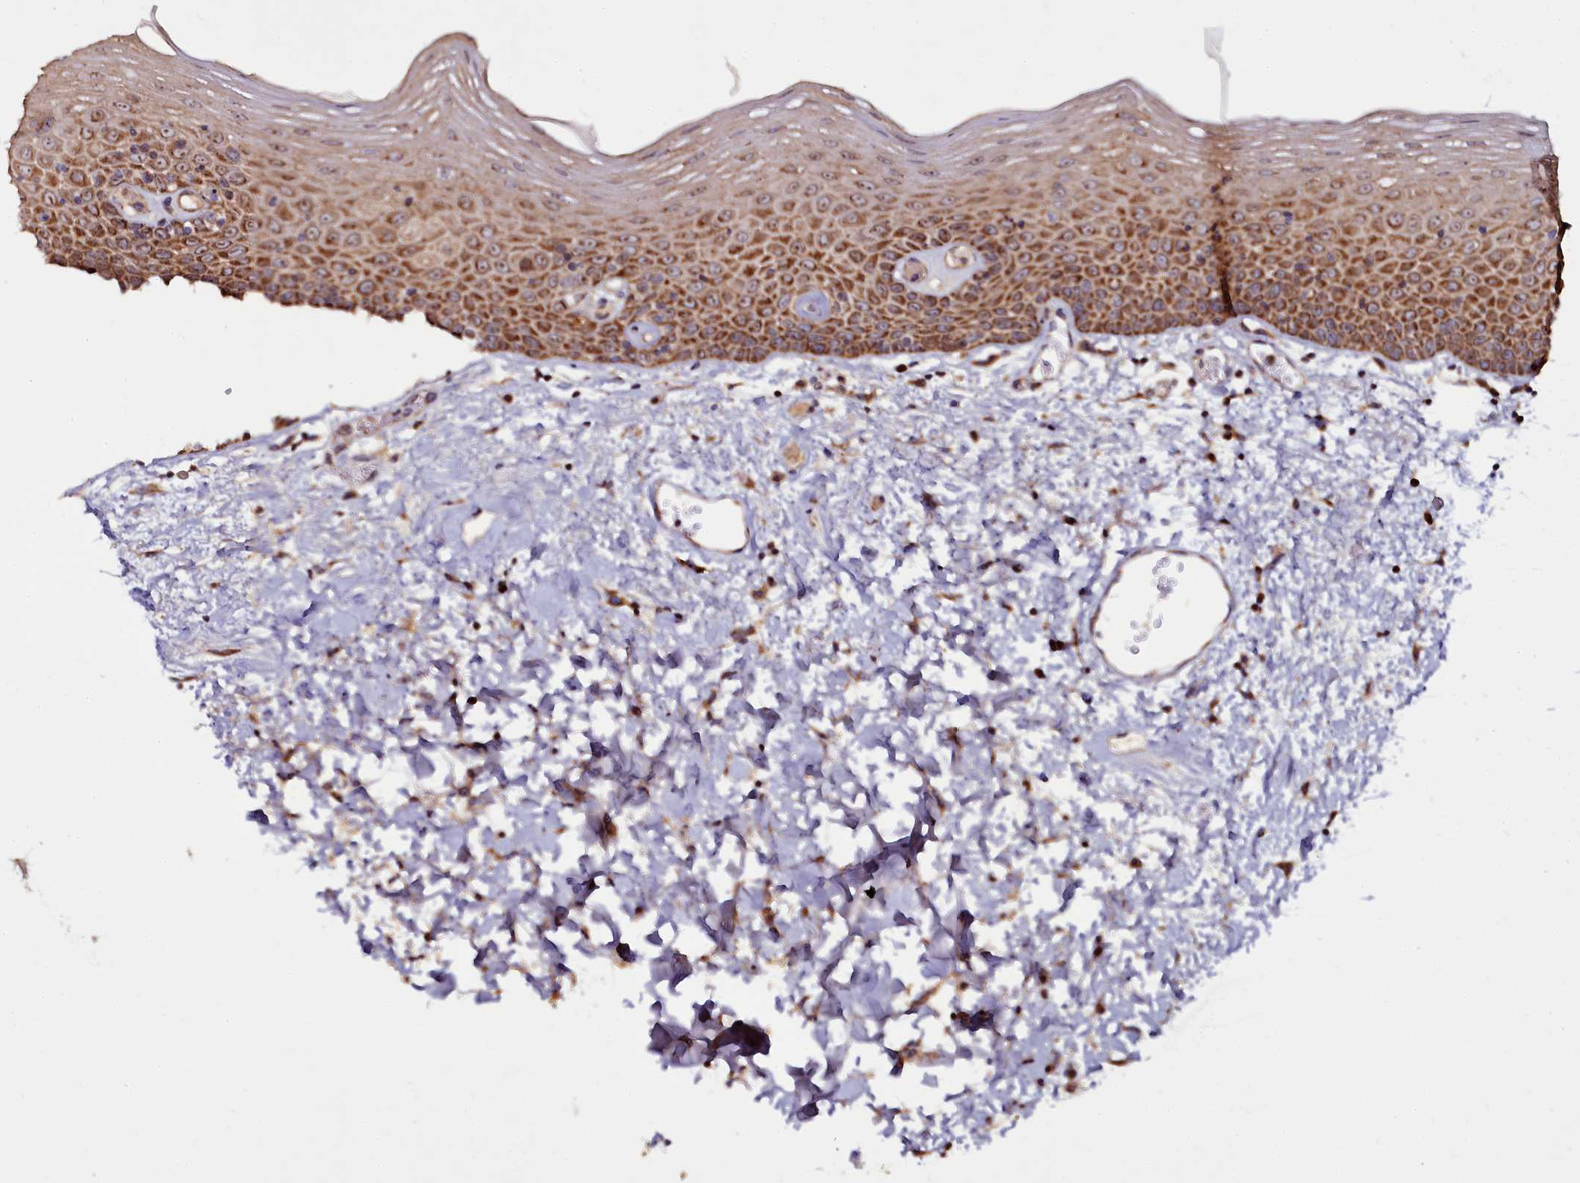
{"staining": {"intensity": "strong", "quantity": "25%-75%", "location": "cytoplasmic/membranous"}, "tissue": "oral mucosa", "cell_type": "Squamous epithelial cells", "image_type": "normal", "snomed": [{"axis": "morphology", "description": "Normal tissue, NOS"}, {"axis": "topography", "description": "Oral tissue"}], "caption": "Immunohistochemistry of benign human oral mucosa exhibits high levels of strong cytoplasmic/membranous expression in about 25%-75% of squamous epithelial cells. Nuclei are stained in blue.", "gene": "NAA80", "patient": {"sex": "male", "age": 74}}